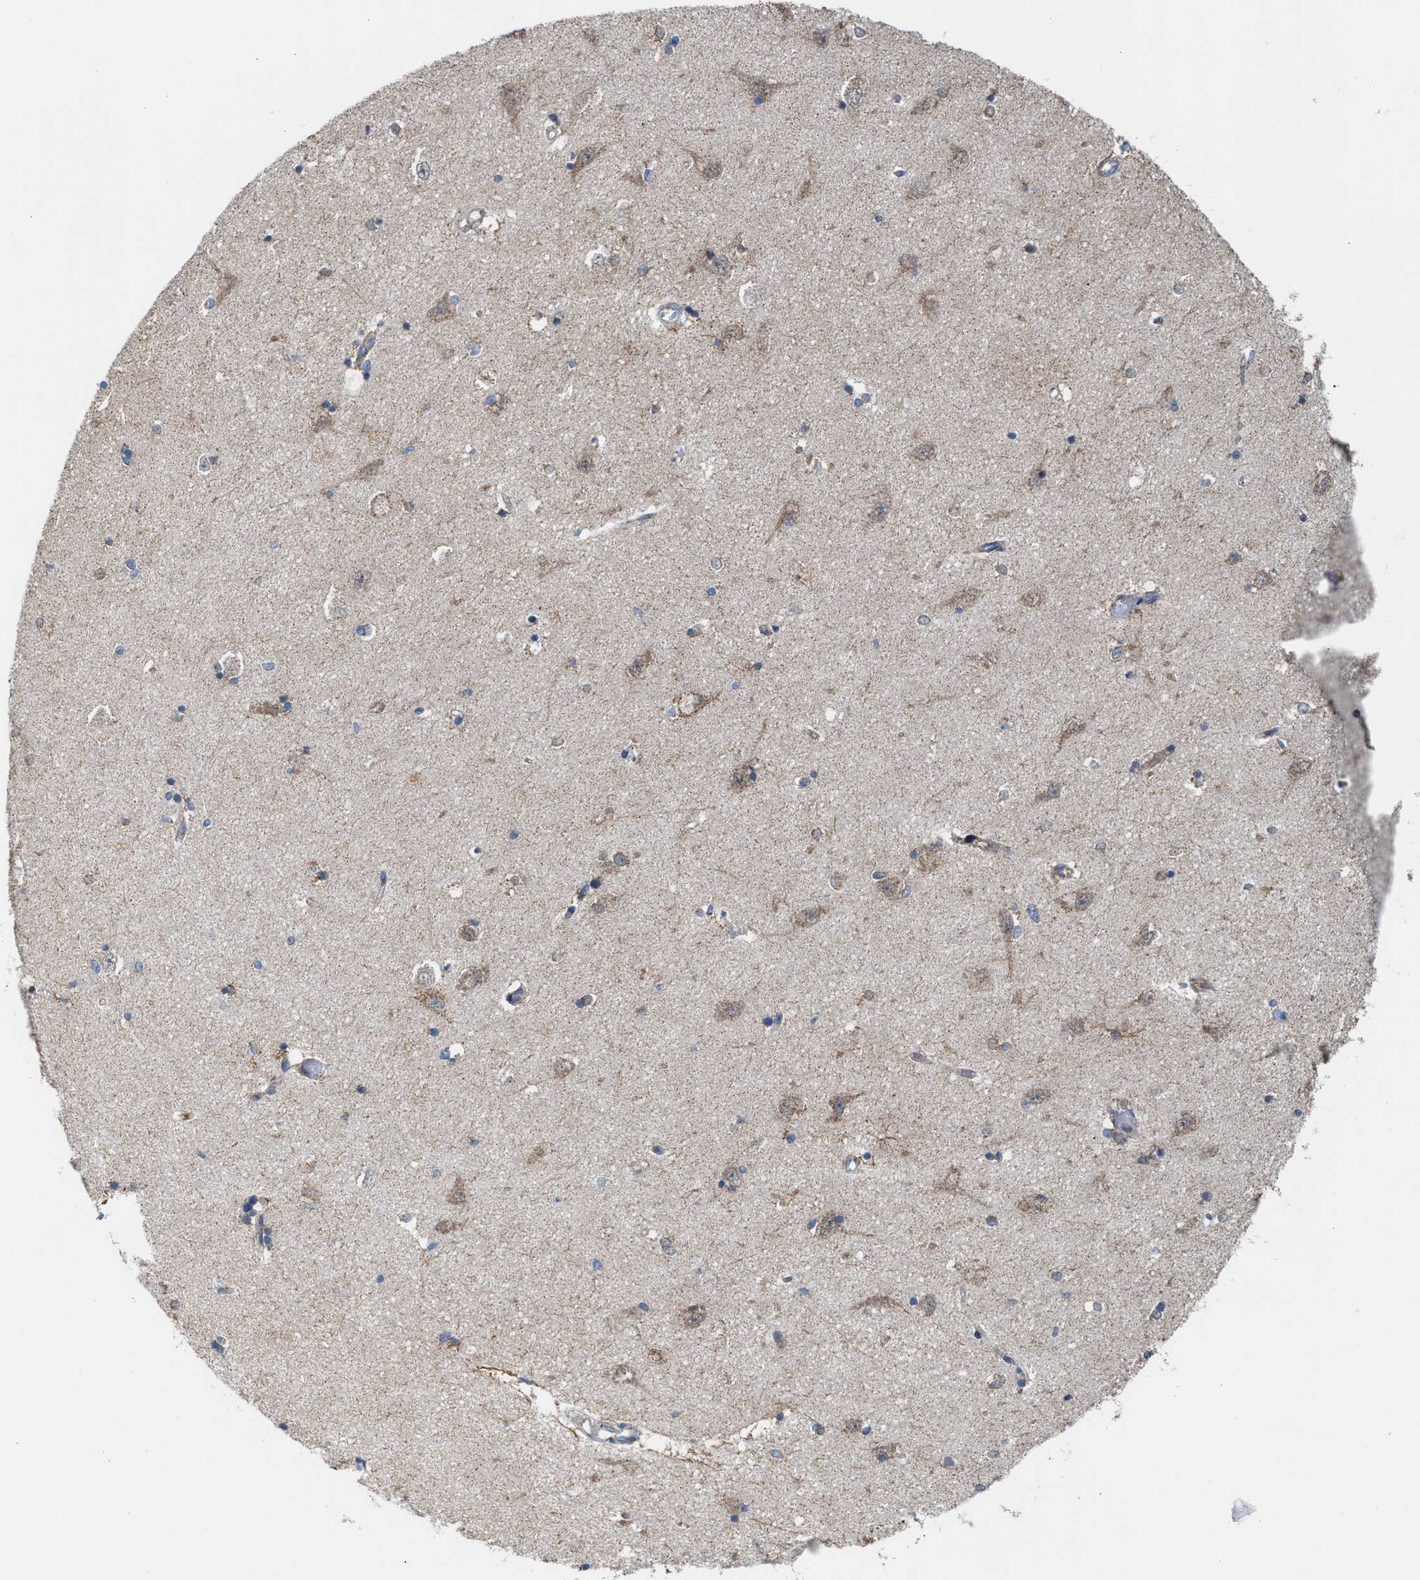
{"staining": {"intensity": "moderate", "quantity": "<25%", "location": "cytoplasmic/membranous"}, "tissue": "hippocampus", "cell_type": "Glial cells", "image_type": "normal", "snomed": [{"axis": "morphology", "description": "Normal tissue, NOS"}, {"axis": "topography", "description": "Hippocampus"}], "caption": "Immunohistochemistry (IHC) of normal hippocampus shows low levels of moderate cytoplasmic/membranous expression in approximately <25% of glial cells. The staining was performed using DAB to visualize the protein expression in brown, while the nuclei were stained in blue with hematoxylin (Magnification: 20x).", "gene": "PMPCA", "patient": {"sex": "male", "age": 45}}